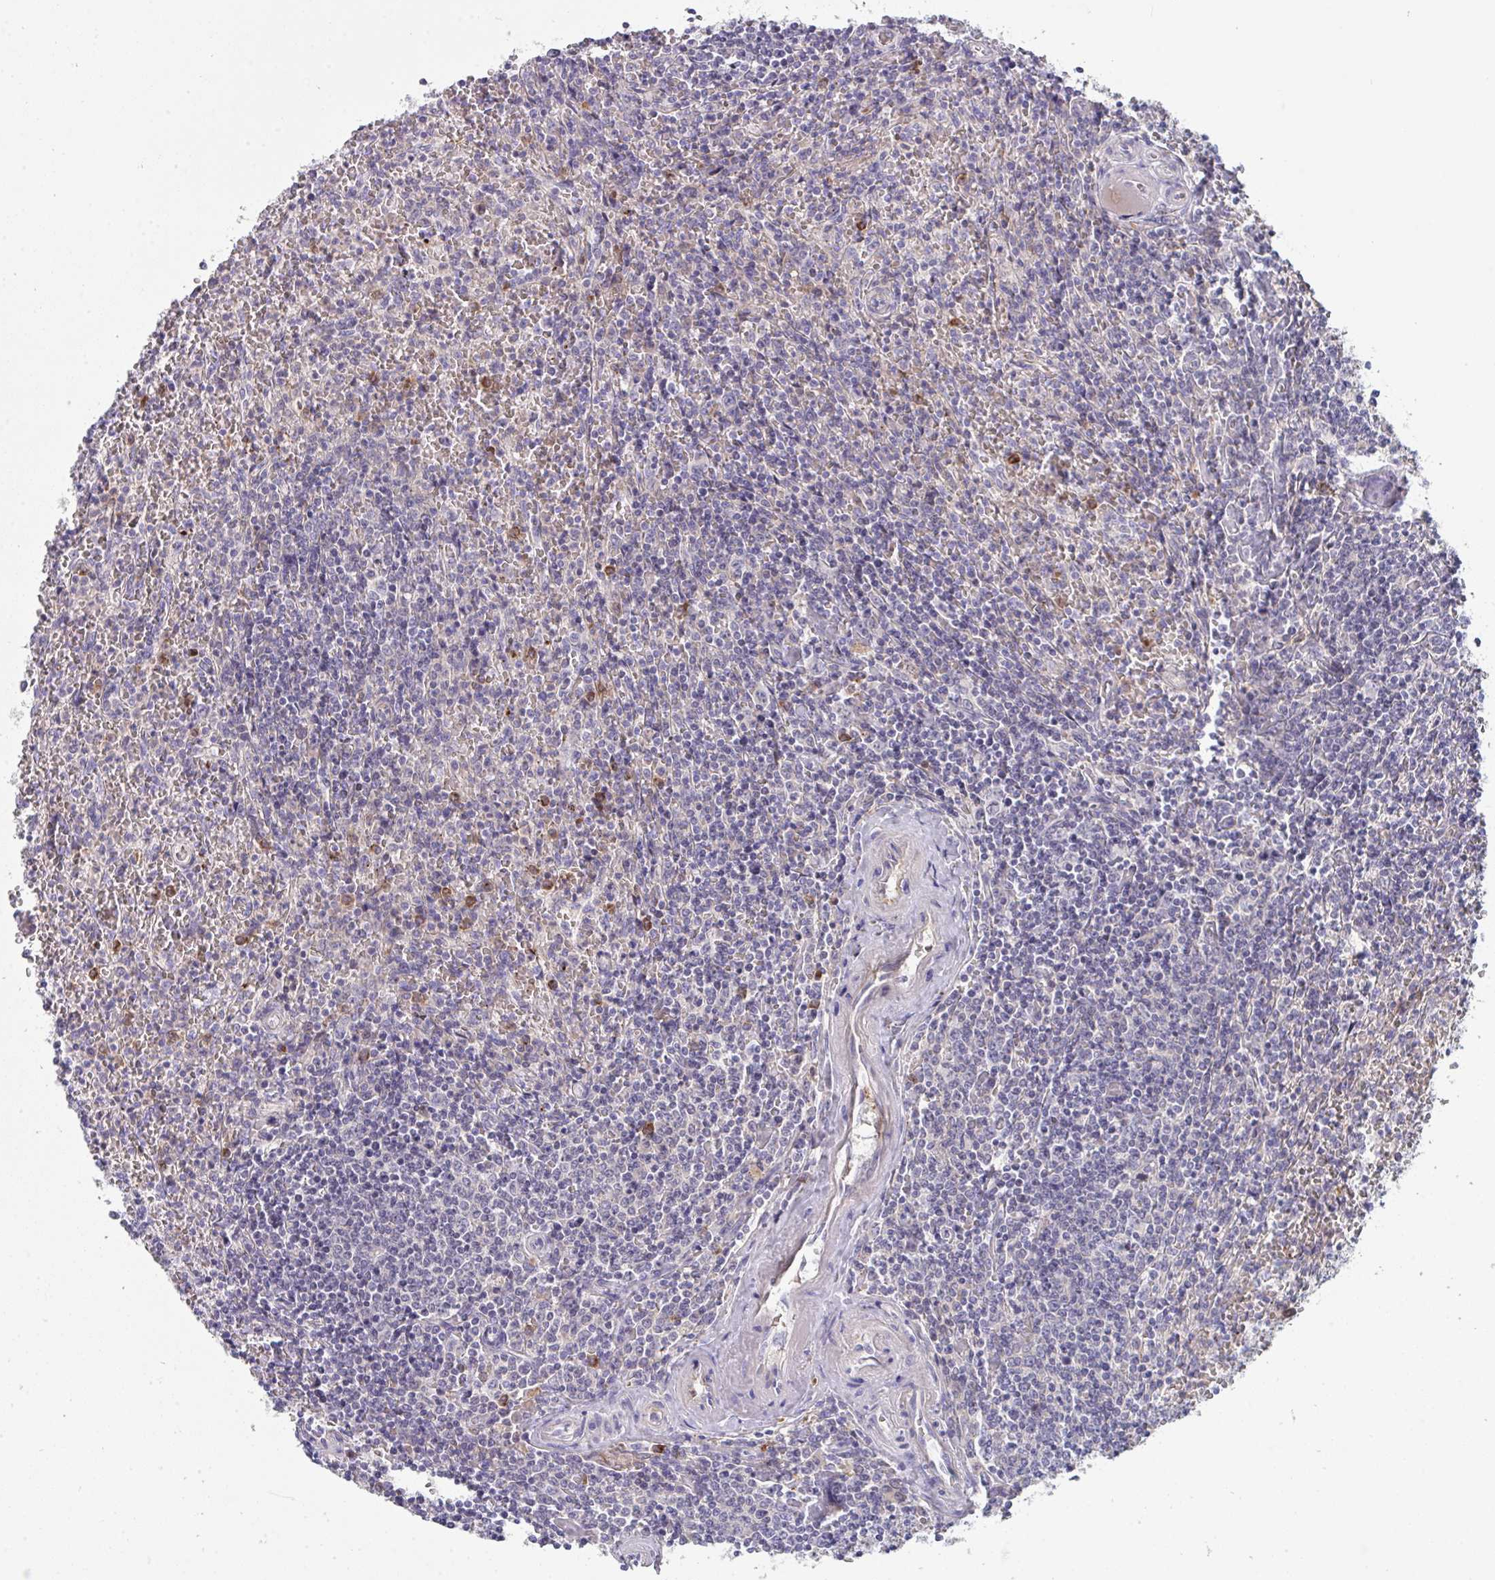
{"staining": {"intensity": "negative", "quantity": "none", "location": "none"}, "tissue": "lymphoma", "cell_type": "Tumor cells", "image_type": "cancer", "snomed": [{"axis": "morphology", "description": "Malignant lymphoma, non-Hodgkin's type, Low grade"}, {"axis": "topography", "description": "Spleen"}], "caption": "Tumor cells are negative for protein expression in human low-grade malignant lymphoma, non-Hodgkin's type.", "gene": "HGFAC", "patient": {"sex": "female", "age": 64}}